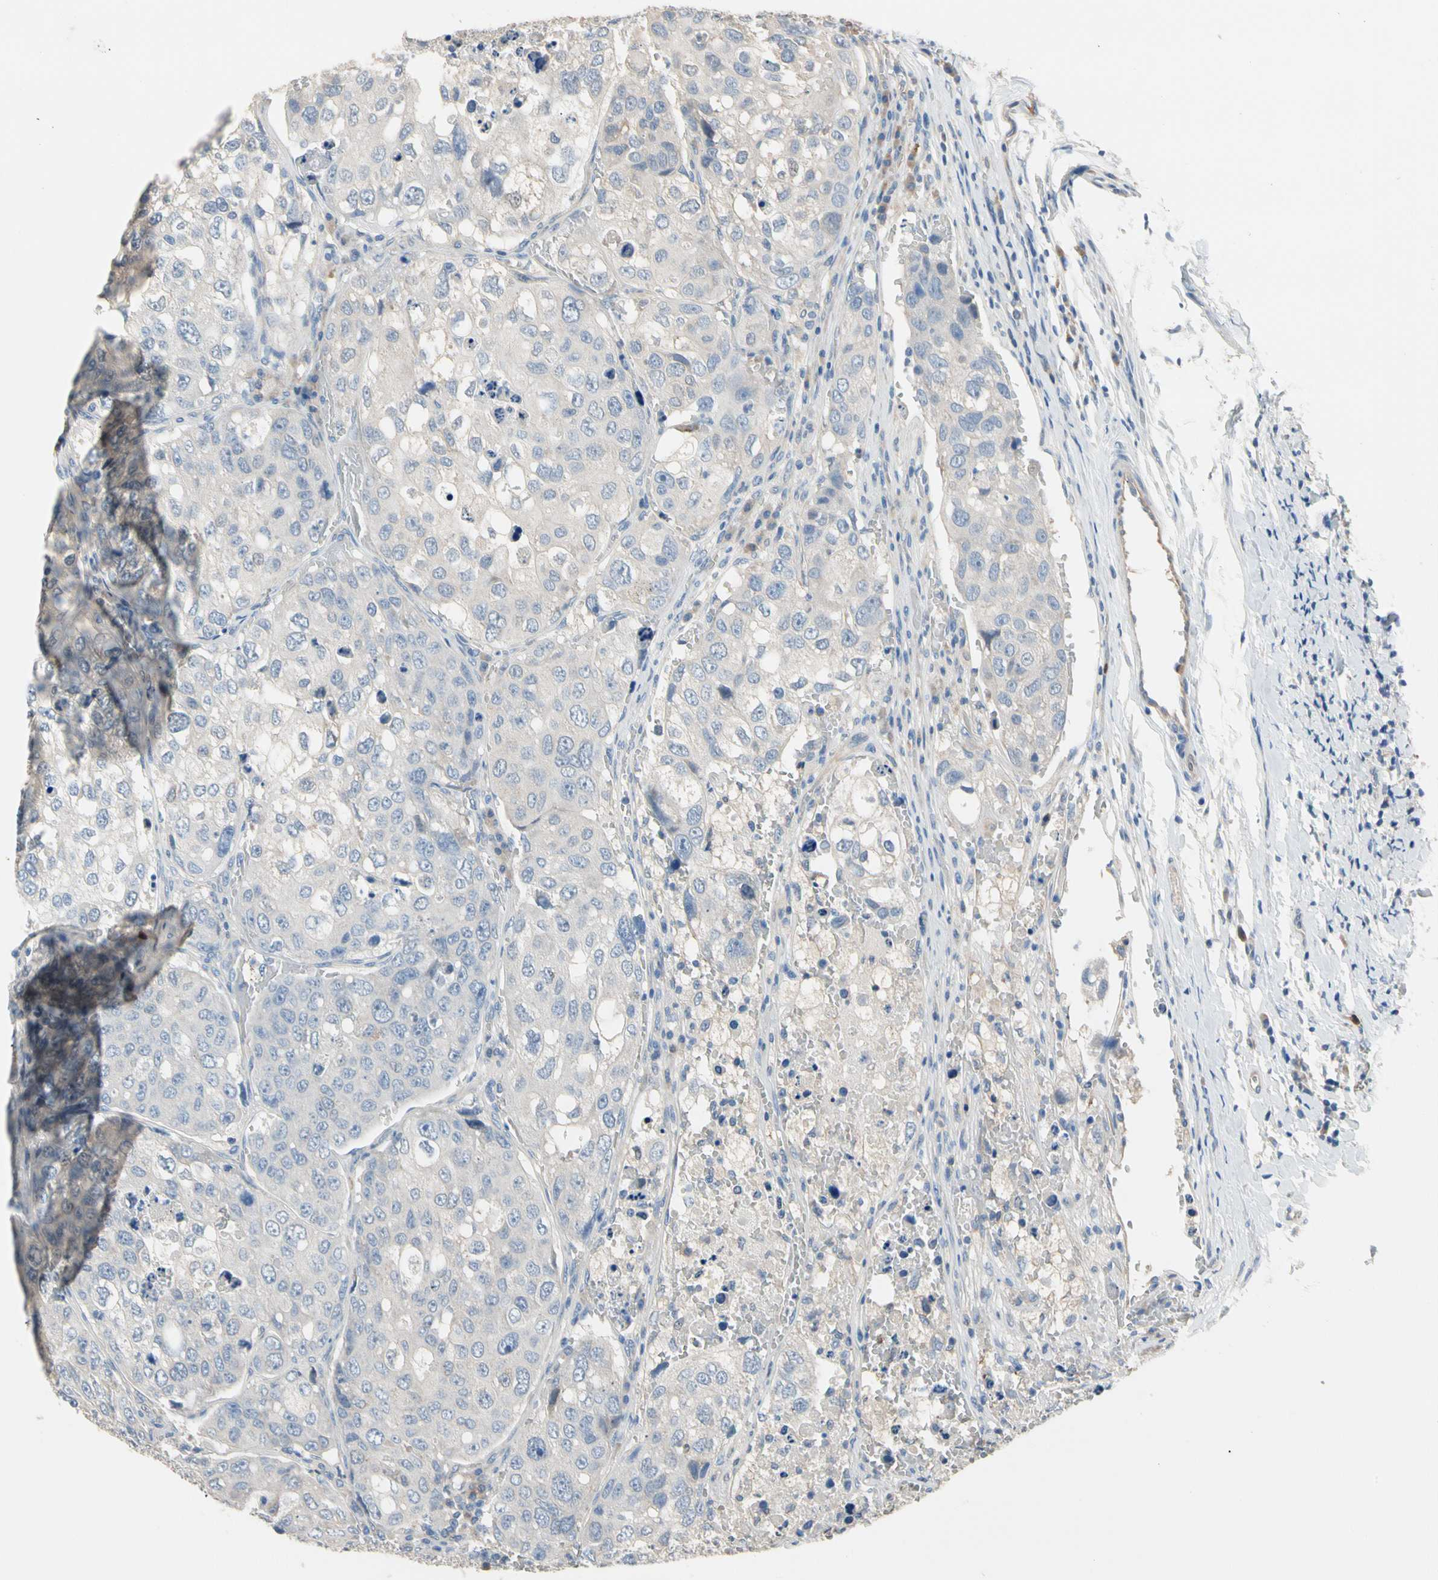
{"staining": {"intensity": "negative", "quantity": "none", "location": "none"}, "tissue": "urothelial cancer", "cell_type": "Tumor cells", "image_type": "cancer", "snomed": [{"axis": "morphology", "description": "Urothelial carcinoma, High grade"}, {"axis": "topography", "description": "Lymph node"}, {"axis": "topography", "description": "Urinary bladder"}], "caption": "Urothelial cancer stained for a protein using immunohistochemistry exhibits no positivity tumor cells.", "gene": "BBOX1", "patient": {"sex": "male", "age": 51}}